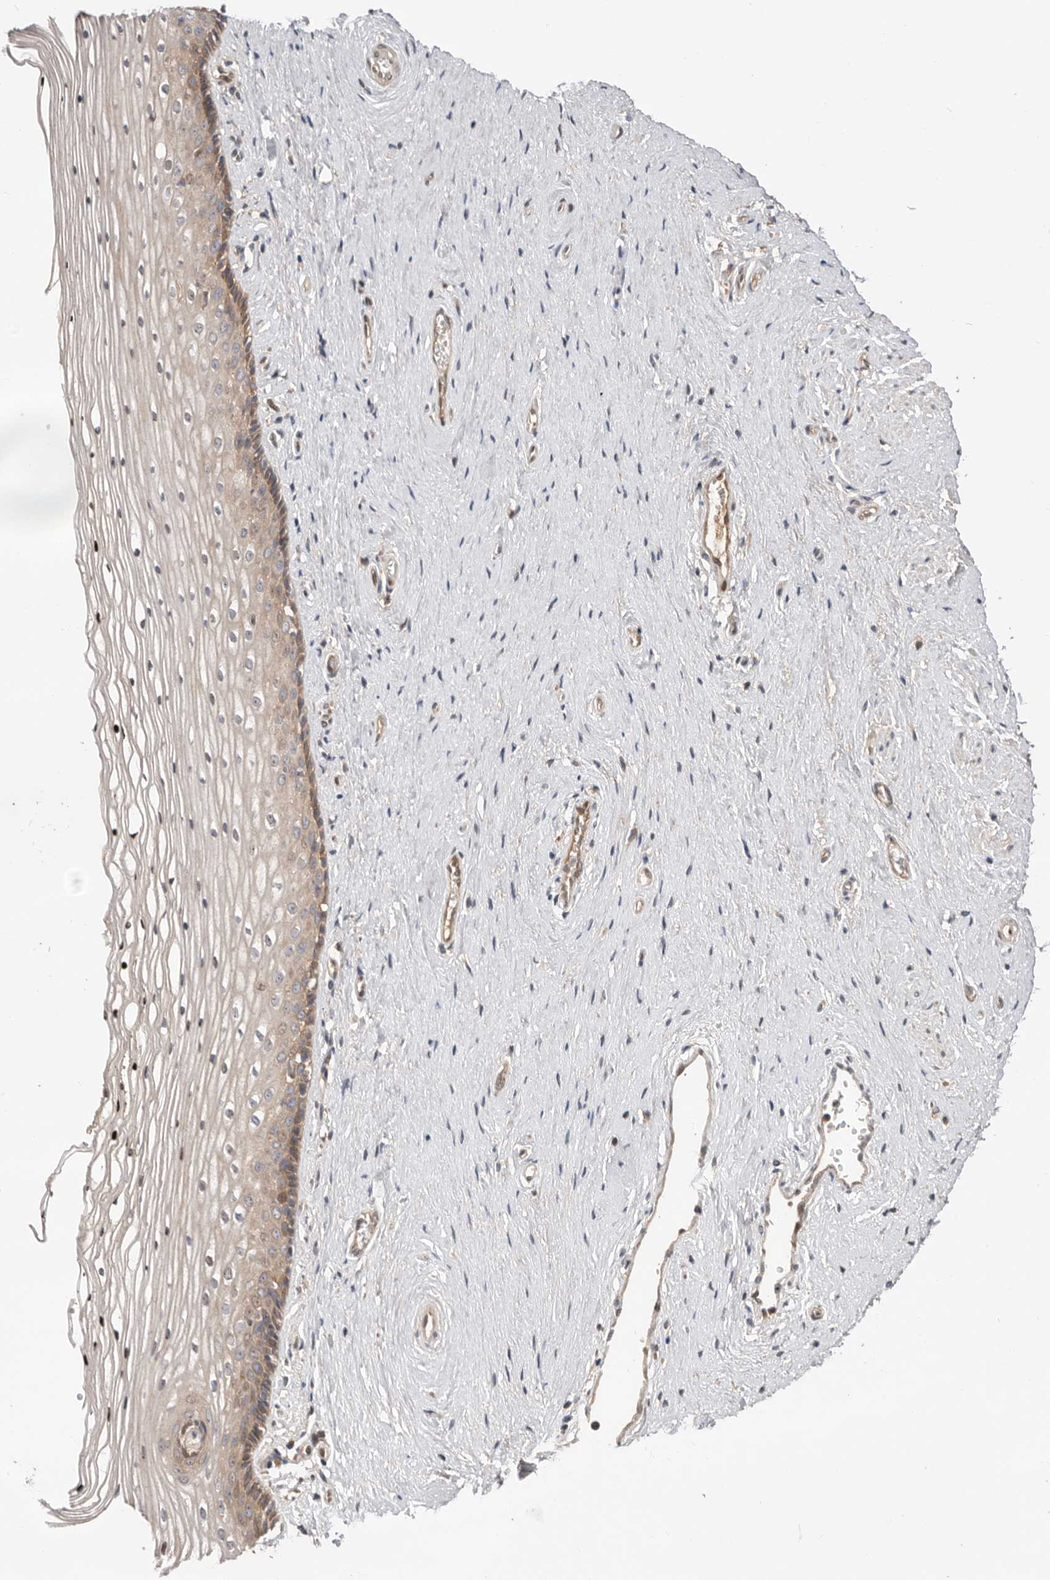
{"staining": {"intensity": "moderate", "quantity": ">75%", "location": "cytoplasmic/membranous,nuclear"}, "tissue": "vagina", "cell_type": "Squamous epithelial cells", "image_type": "normal", "snomed": [{"axis": "morphology", "description": "Normal tissue, NOS"}, {"axis": "topography", "description": "Vagina"}], "caption": "Normal vagina was stained to show a protein in brown. There is medium levels of moderate cytoplasmic/membranous,nuclear staining in approximately >75% of squamous epithelial cells.", "gene": "DOP1A", "patient": {"sex": "female", "age": 46}}